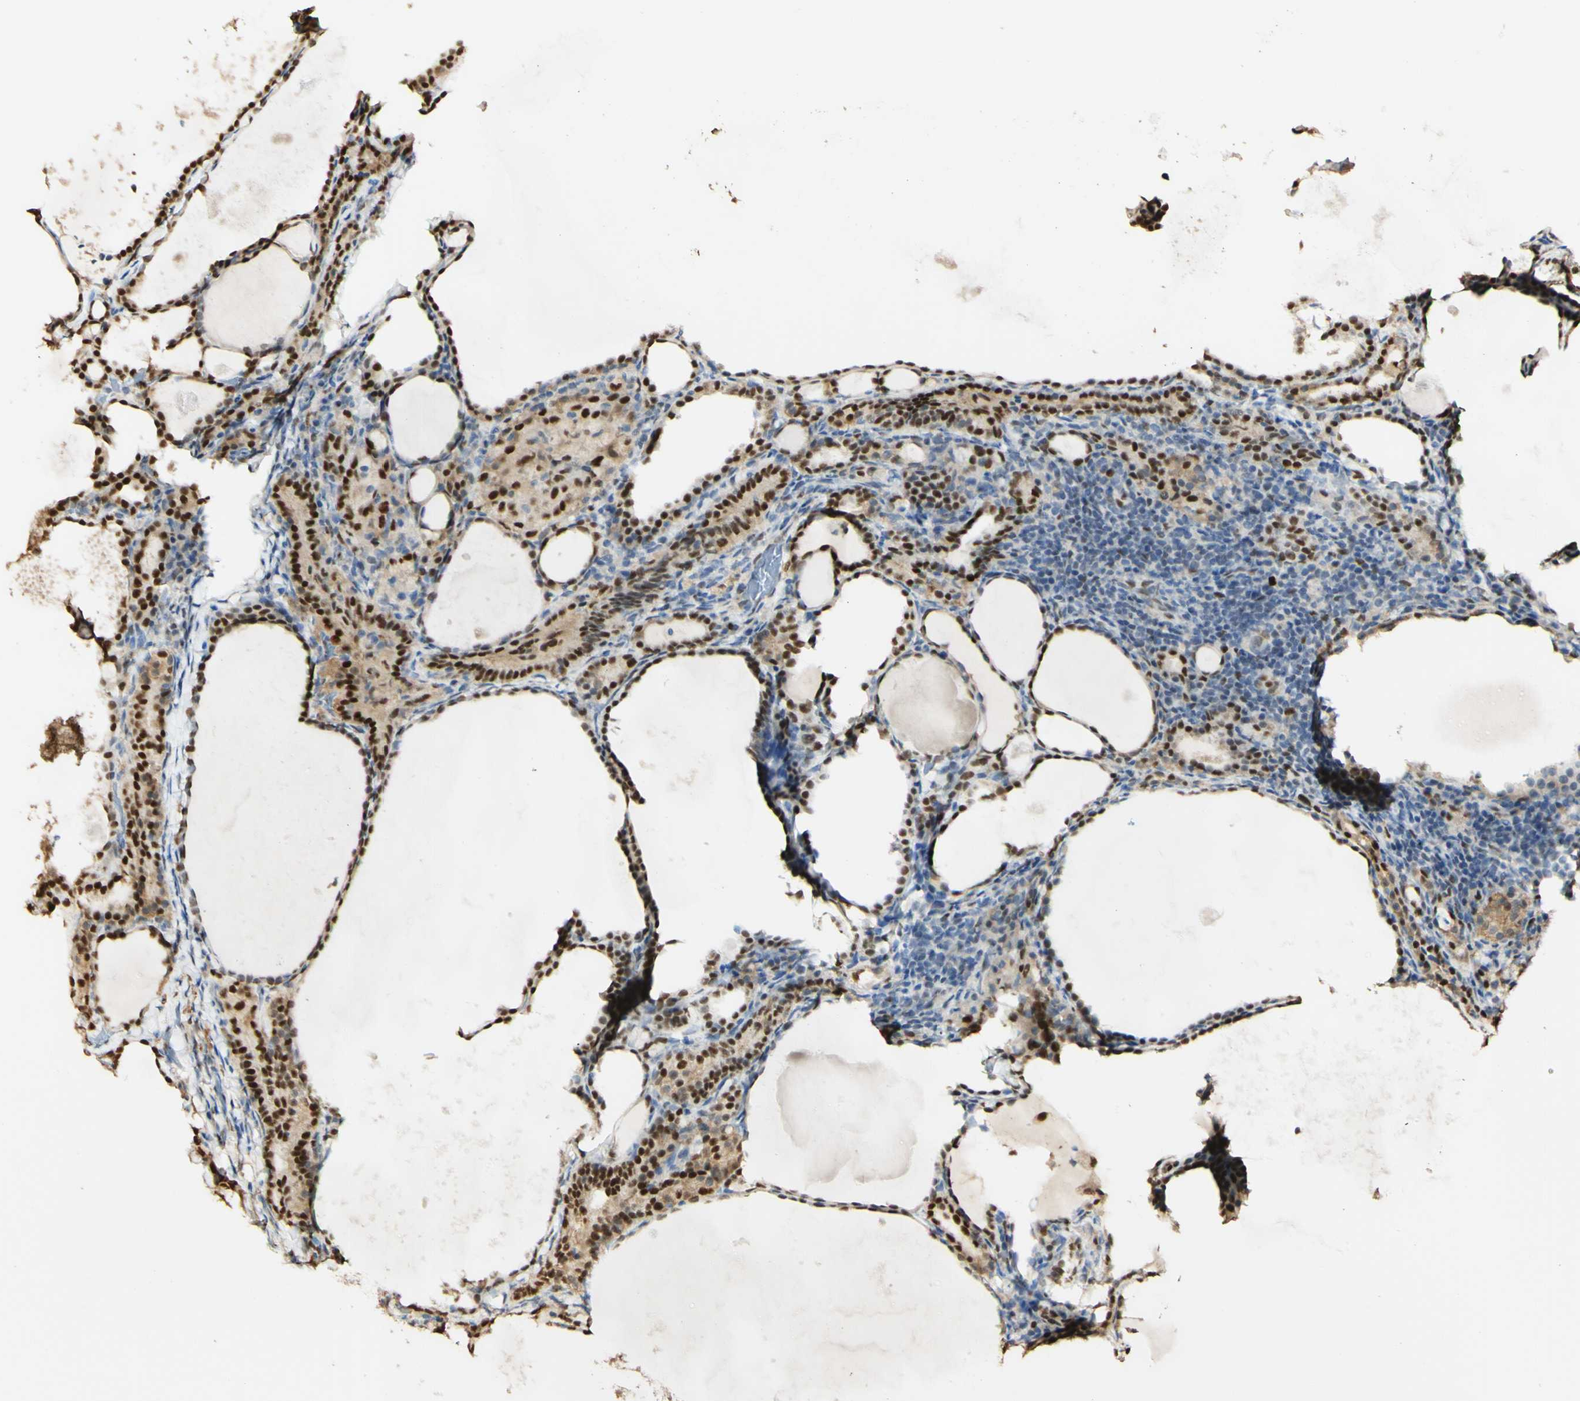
{"staining": {"intensity": "strong", "quantity": ">75%", "location": "nuclear"}, "tissue": "thyroid cancer", "cell_type": "Tumor cells", "image_type": "cancer", "snomed": [{"axis": "morphology", "description": "Papillary adenocarcinoma, NOS"}, {"axis": "topography", "description": "Thyroid gland"}], "caption": "Protein expression analysis of thyroid cancer (papillary adenocarcinoma) displays strong nuclear expression in about >75% of tumor cells.", "gene": "MAP3K4", "patient": {"sex": "female", "age": 42}}